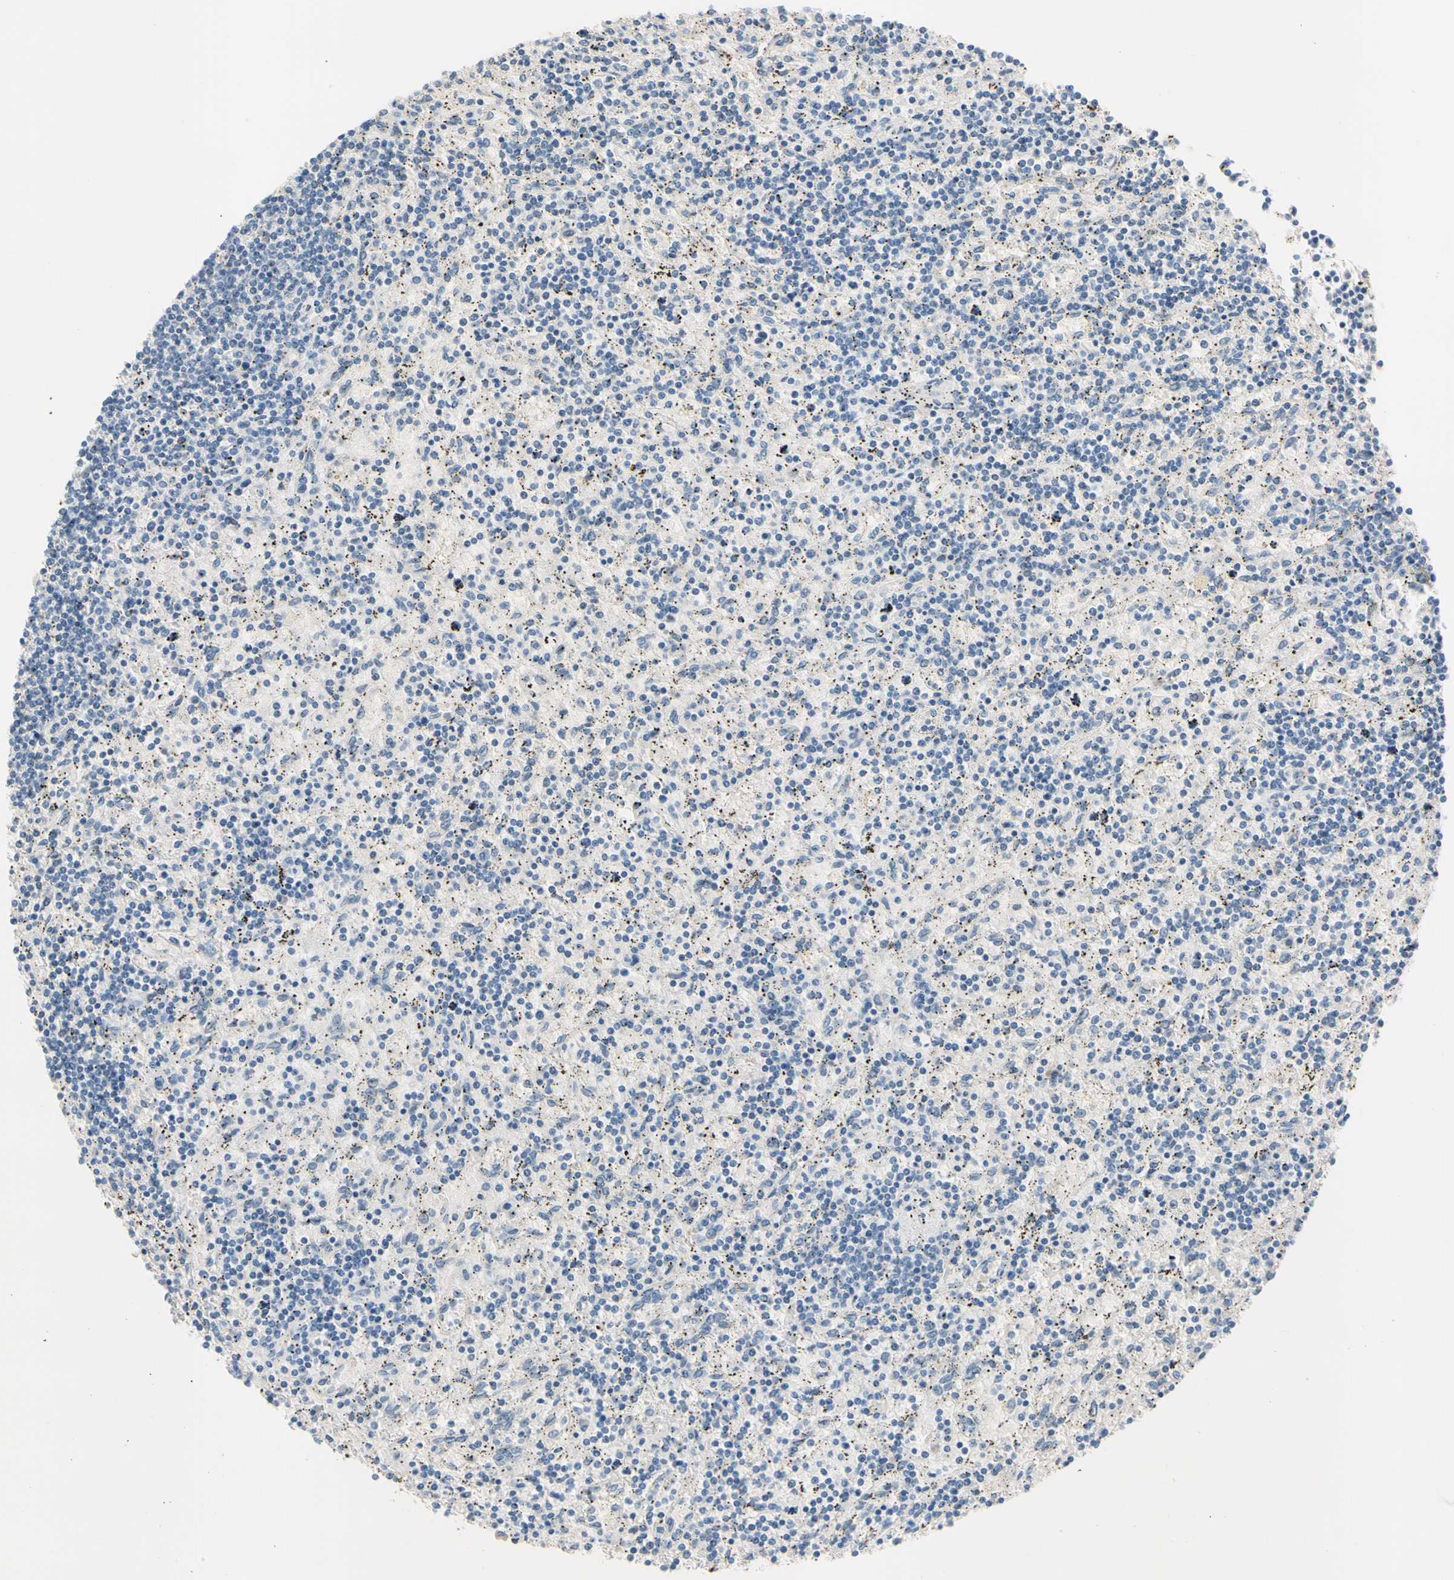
{"staining": {"intensity": "negative", "quantity": "none", "location": "none"}, "tissue": "lymphoma", "cell_type": "Tumor cells", "image_type": "cancer", "snomed": [{"axis": "morphology", "description": "Malignant lymphoma, non-Hodgkin's type, Low grade"}, {"axis": "topography", "description": "Spleen"}], "caption": "Immunohistochemistry of human lymphoma reveals no positivity in tumor cells.", "gene": "MARK1", "patient": {"sex": "male", "age": 76}}